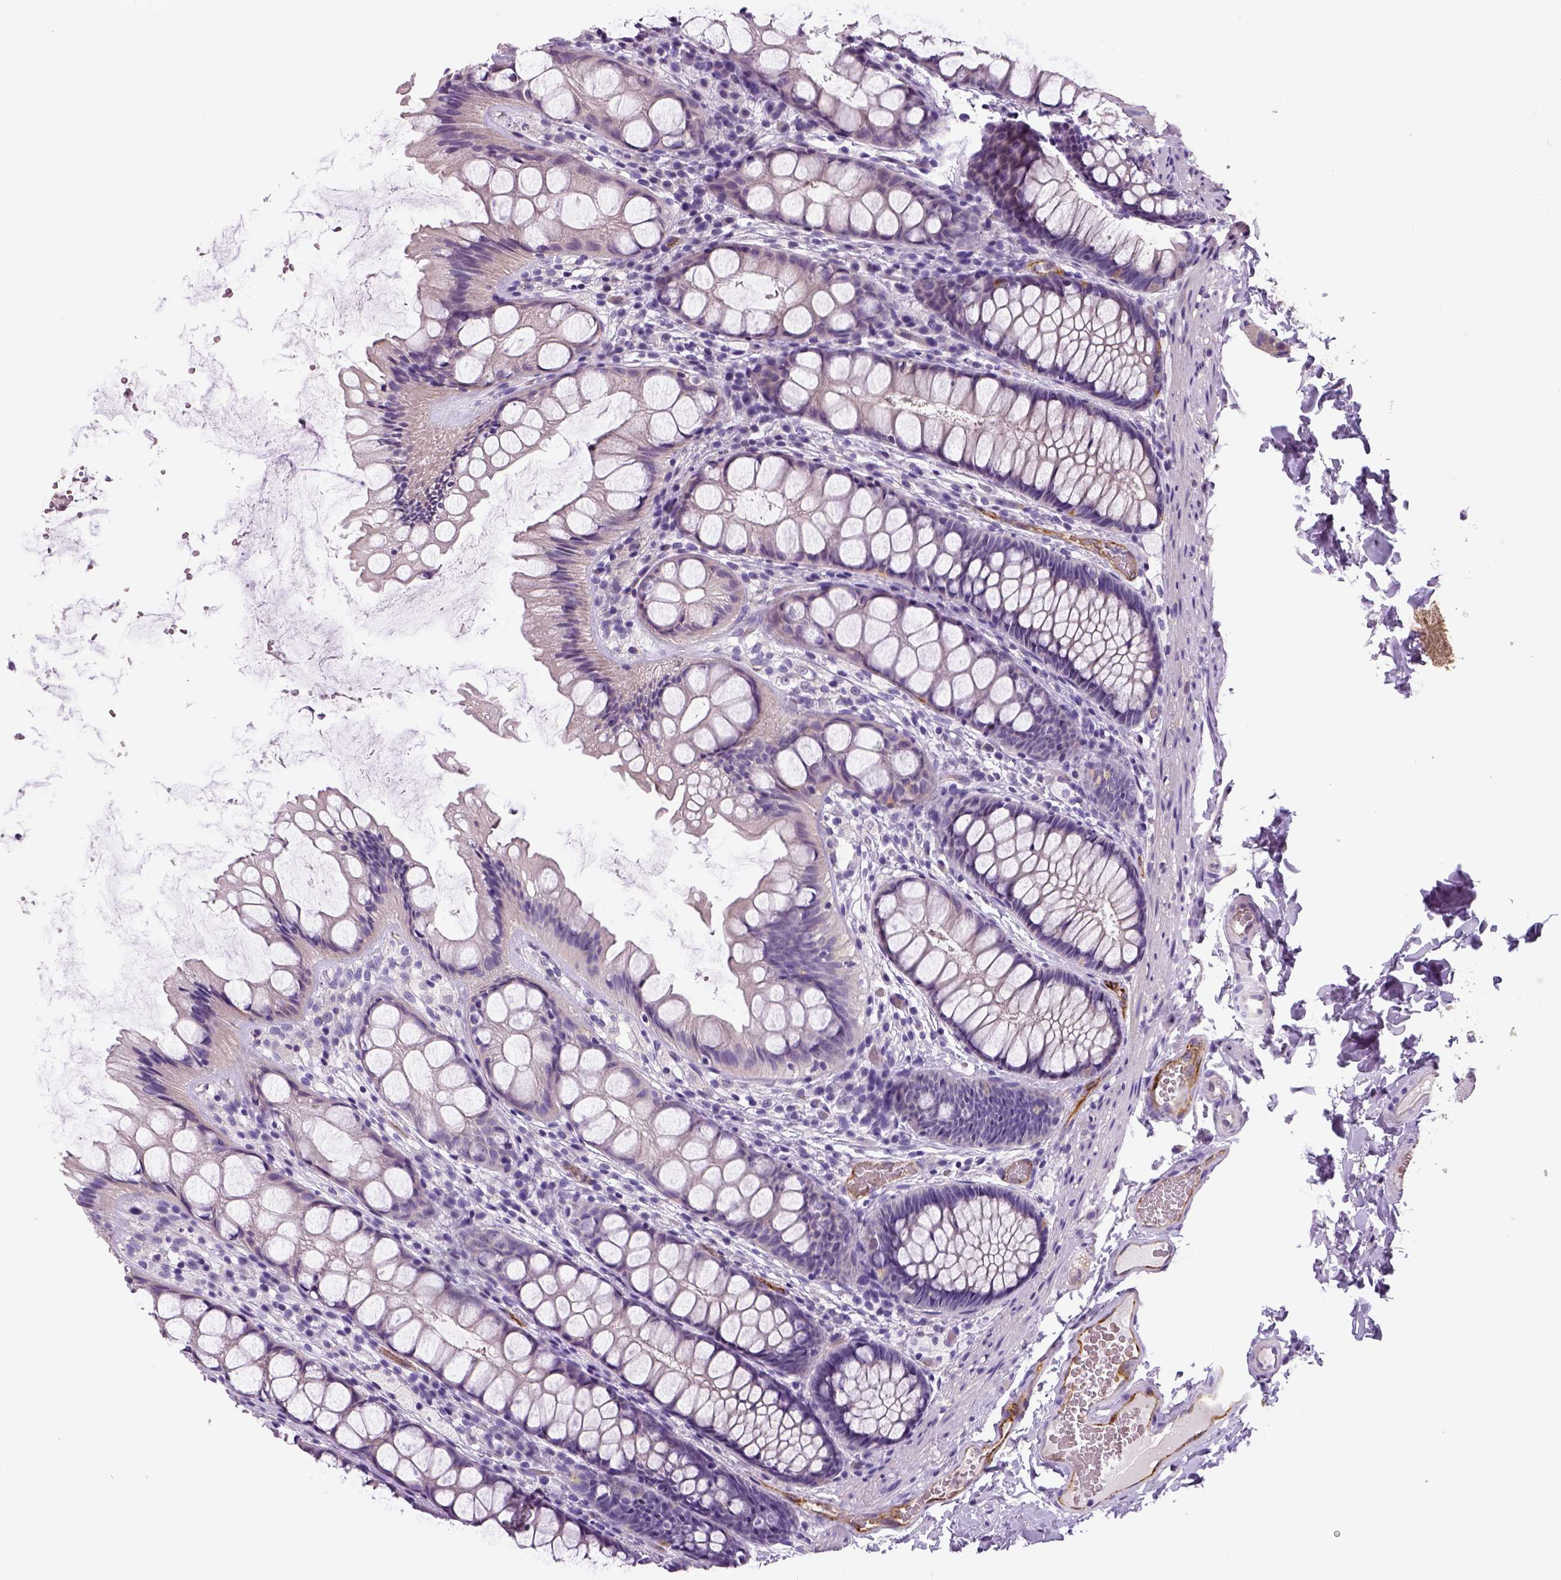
{"staining": {"intensity": "strong", "quantity": ">75%", "location": "cytoplasmic/membranous"}, "tissue": "colon", "cell_type": "Endothelial cells", "image_type": "normal", "snomed": [{"axis": "morphology", "description": "Normal tissue, NOS"}, {"axis": "topography", "description": "Colon"}], "caption": "An image of colon stained for a protein shows strong cytoplasmic/membranous brown staining in endothelial cells. (Brightfield microscopy of DAB IHC at high magnification).", "gene": "ENSG00000250349", "patient": {"sex": "male", "age": 47}}